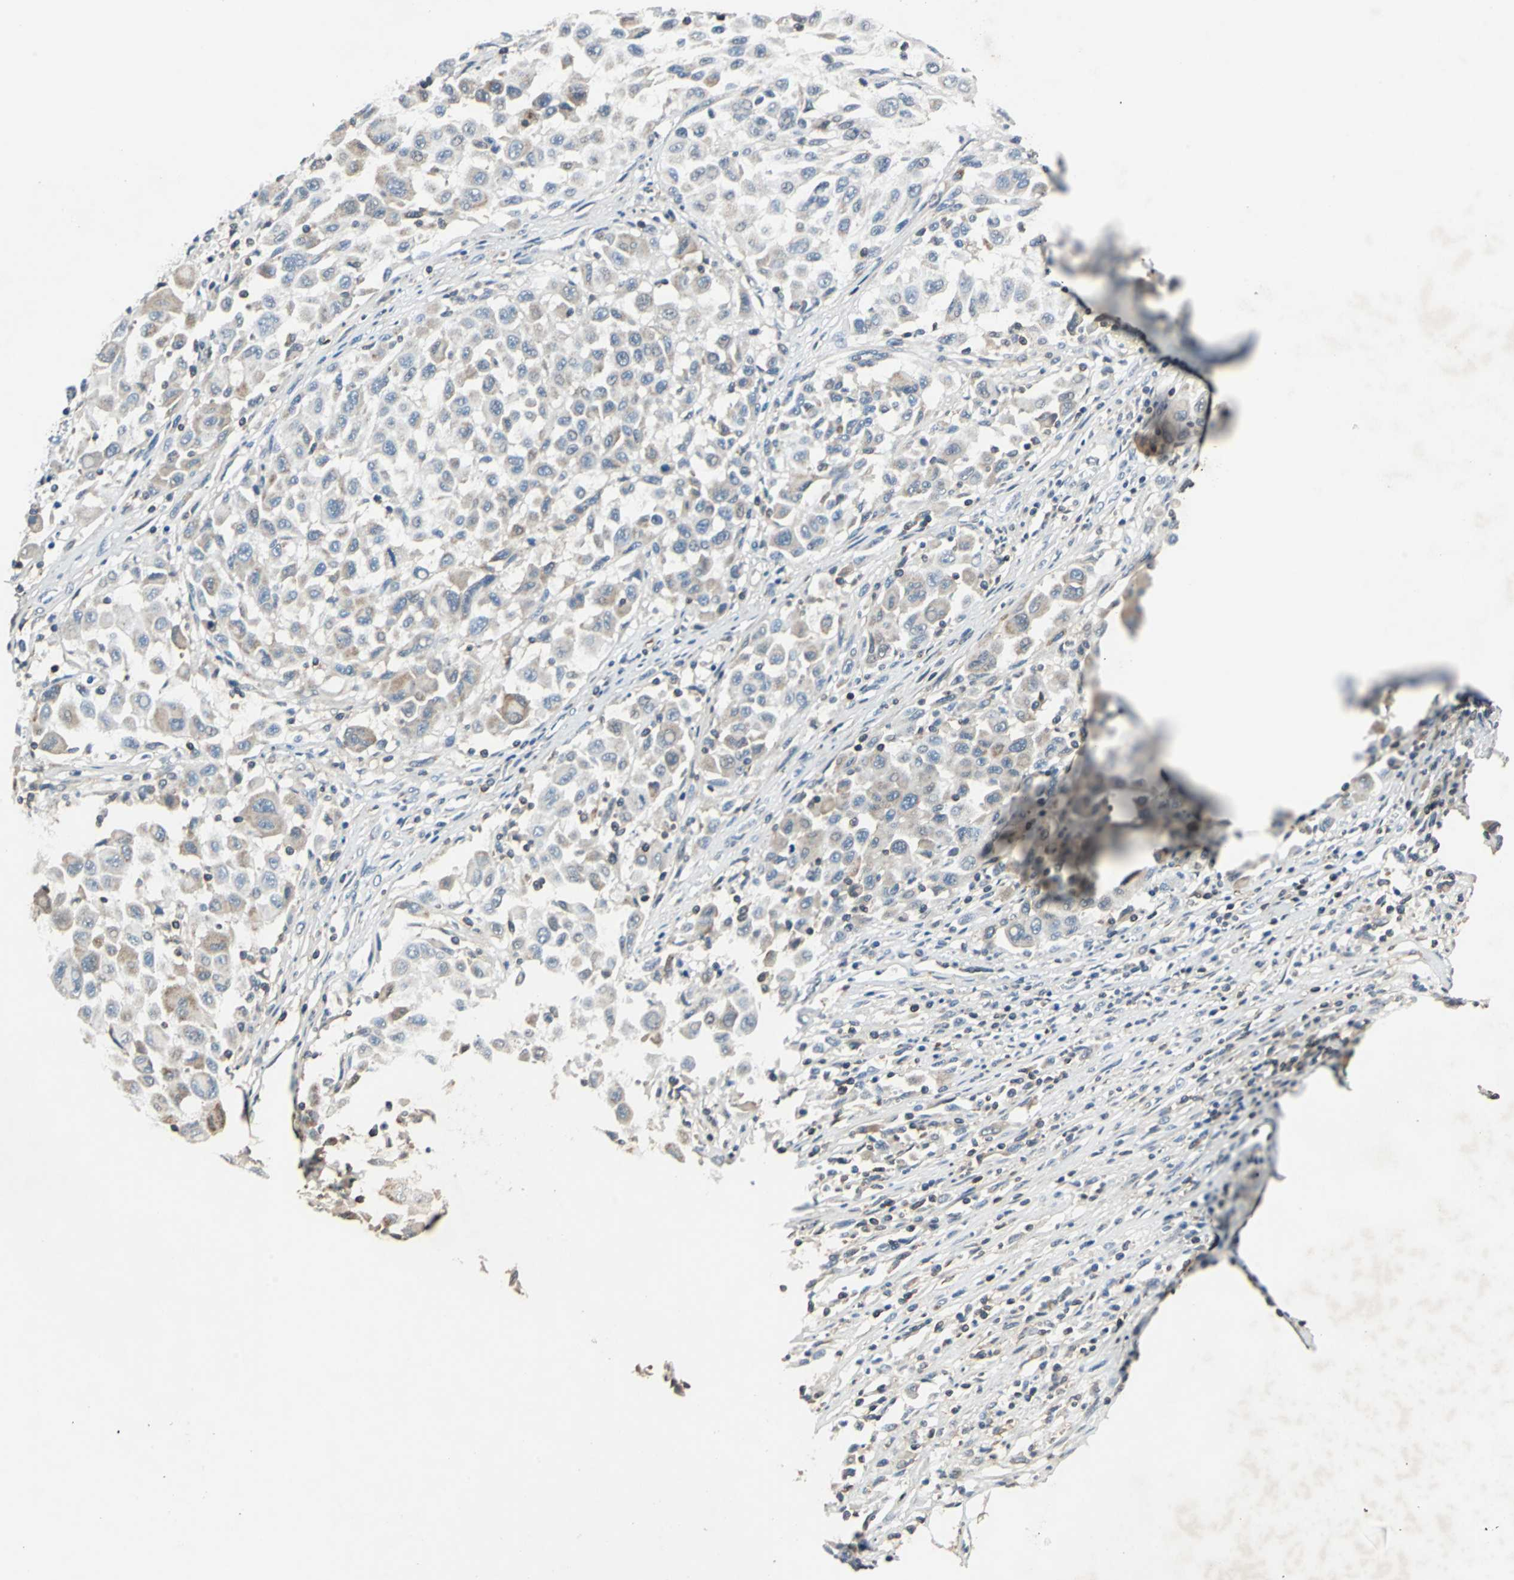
{"staining": {"intensity": "weak", "quantity": "25%-75%", "location": "cytoplasmic/membranous"}, "tissue": "melanoma", "cell_type": "Tumor cells", "image_type": "cancer", "snomed": [{"axis": "morphology", "description": "Malignant melanoma, Metastatic site"}, {"axis": "topography", "description": "Lymph node"}], "caption": "Immunohistochemistry (IHC) of melanoma displays low levels of weak cytoplasmic/membranous positivity in about 25%-75% of tumor cells.", "gene": "SLC19A2", "patient": {"sex": "male", "age": 61}}